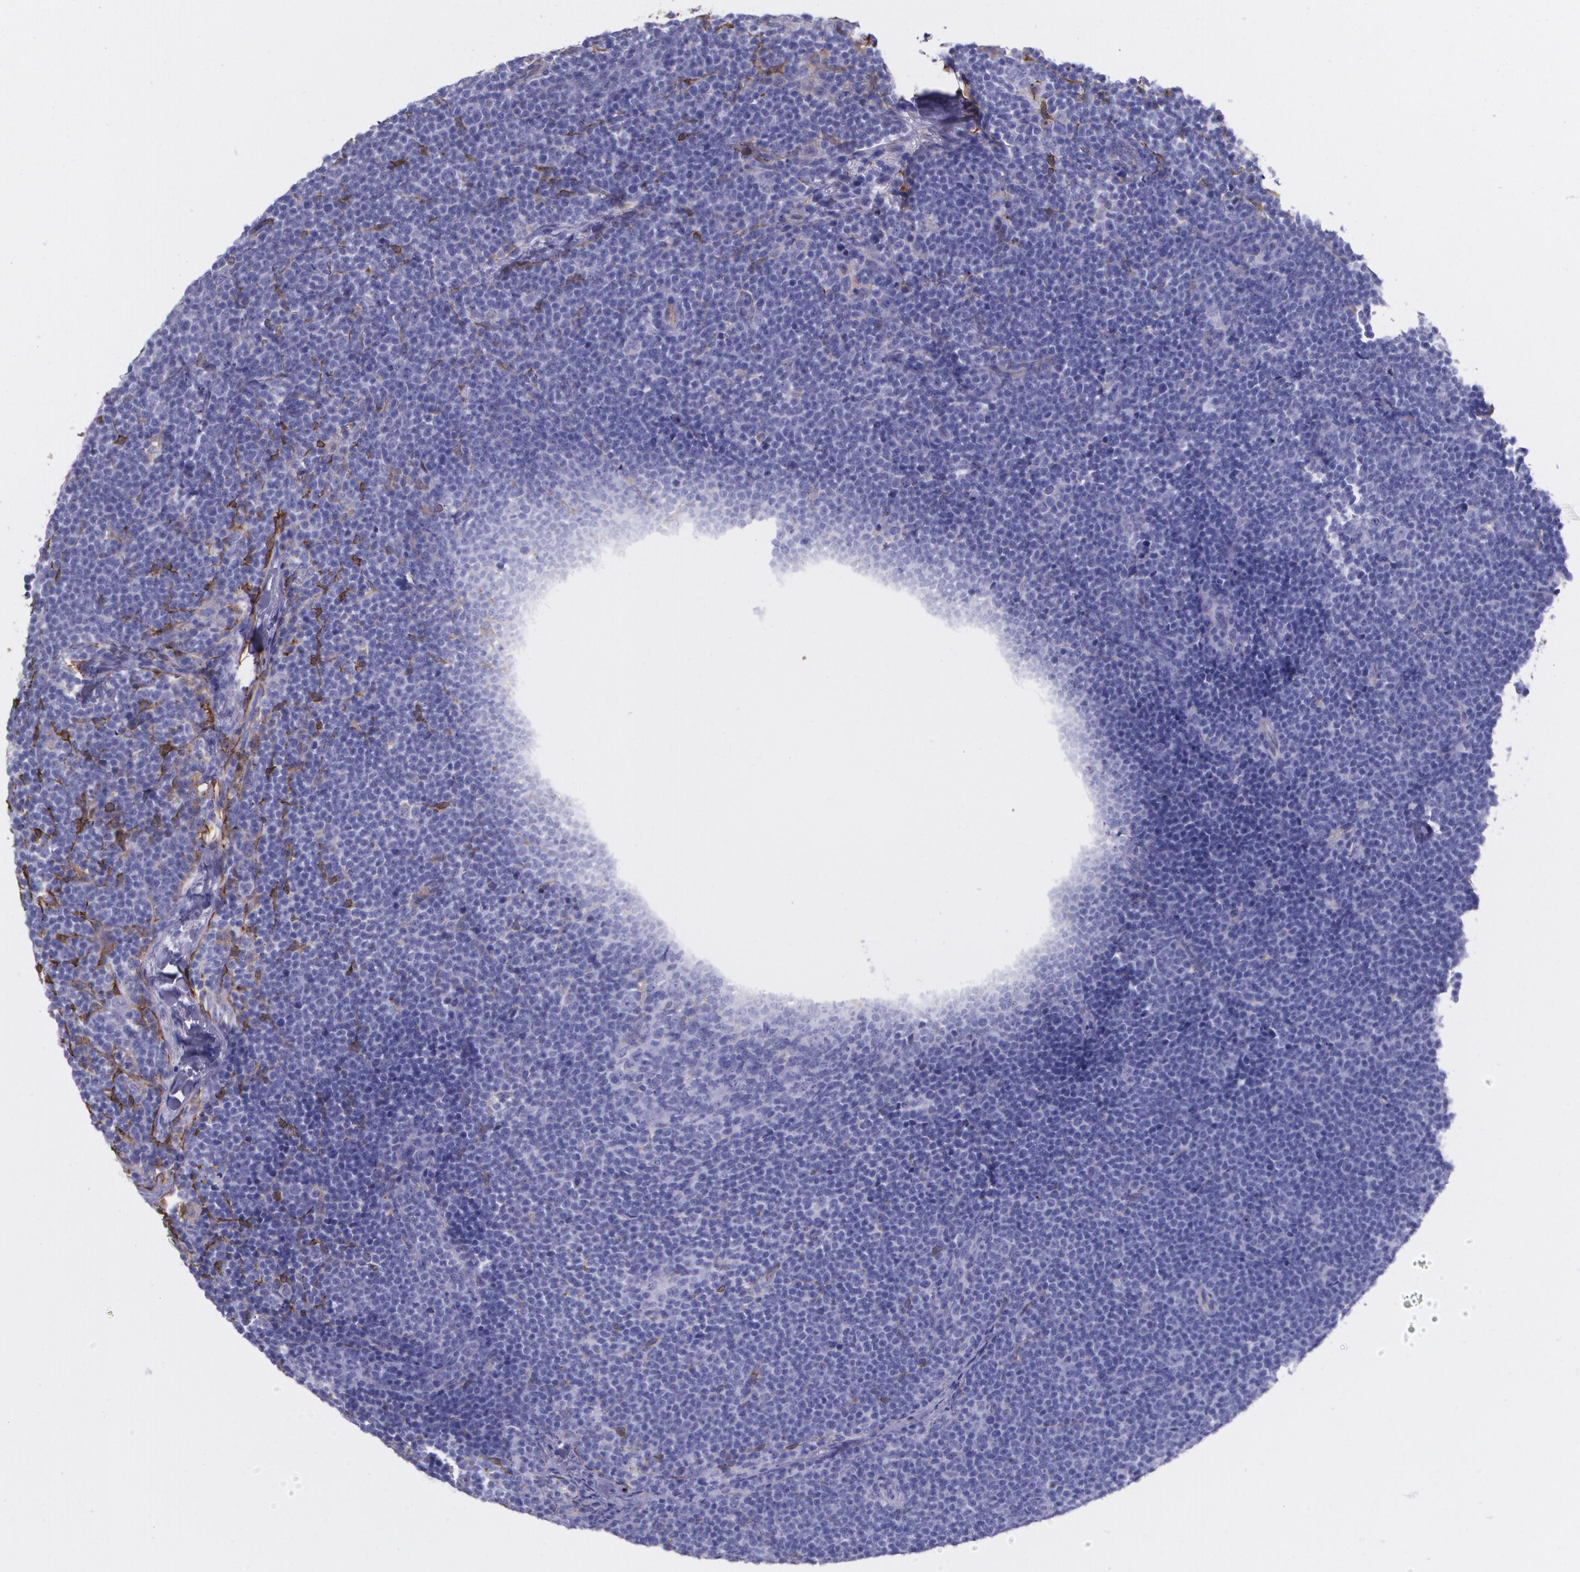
{"staining": {"intensity": "negative", "quantity": "none", "location": "none"}, "tissue": "lymphoma", "cell_type": "Tumor cells", "image_type": "cancer", "snomed": [{"axis": "morphology", "description": "Malignant lymphoma, non-Hodgkin's type, High grade"}, {"axis": "topography", "description": "Lymph node"}], "caption": "This is an immunohistochemistry (IHC) photomicrograph of high-grade malignant lymphoma, non-Hodgkin's type. There is no positivity in tumor cells.", "gene": "MMP2", "patient": {"sex": "female", "age": 58}}